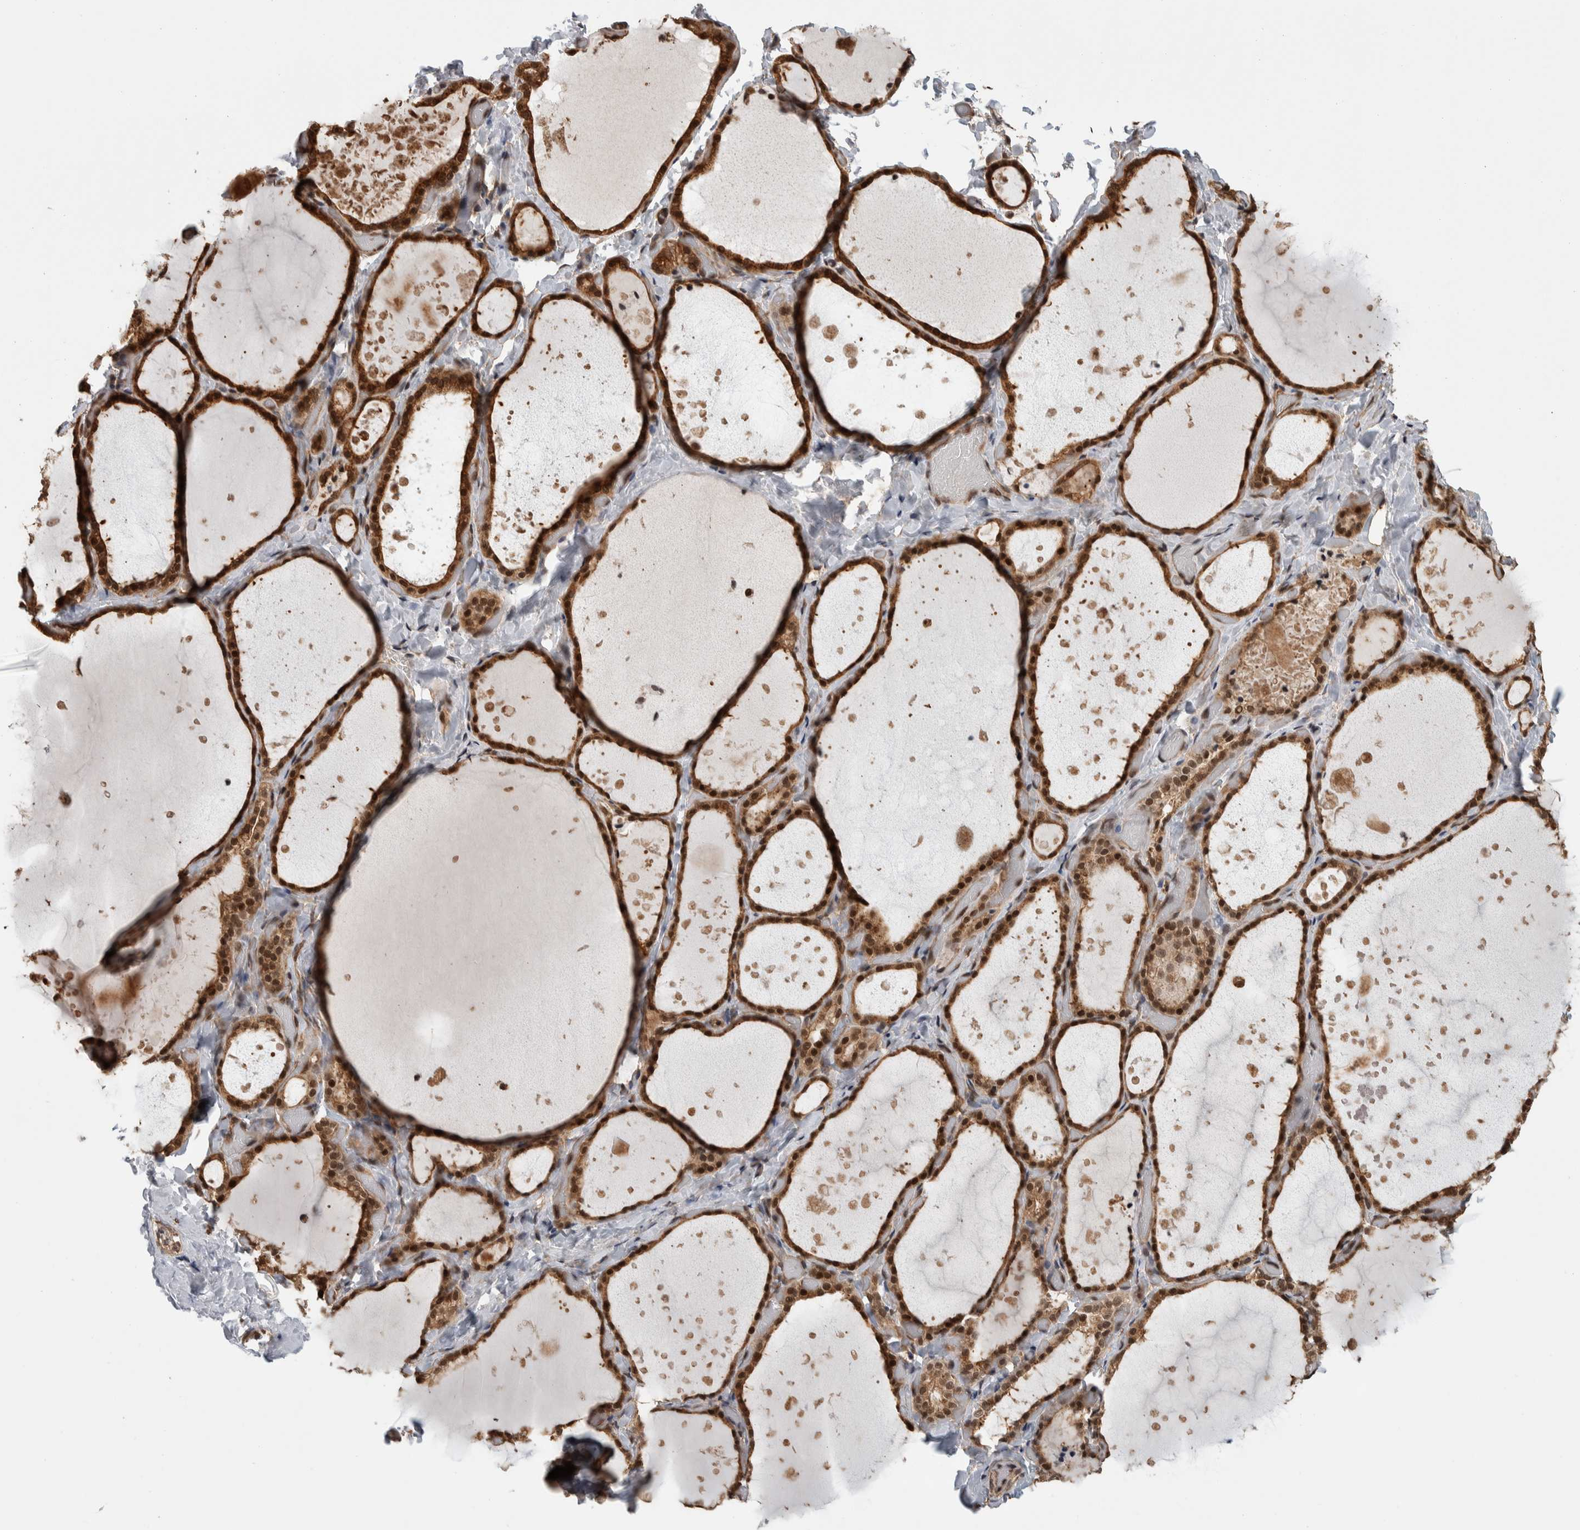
{"staining": {"intensity": "strong", "quantity": ">75%", "location": "cytoplasmic/membranous,nuclear"}, "tissue": "thyroid gland", "cell_type": "Glandular cells", "image_type": "normal", "snomed": [{"axis": "morphology", "description": "Normal tissue, NOS"}, {"axis": "topography", "description": "Thyroid gland"}], "caption": "Immunohistochemical staining of benign thyroid gland displays >75% levels of strong cytoplasmic/membranous,nuclear protein staining in about >75% of glandular cells. (brown staining indicates protein expression, while blue staining denotes nuclei).", "gene": "ZNF592", "patient": {"sex": "female", "age": 44}}